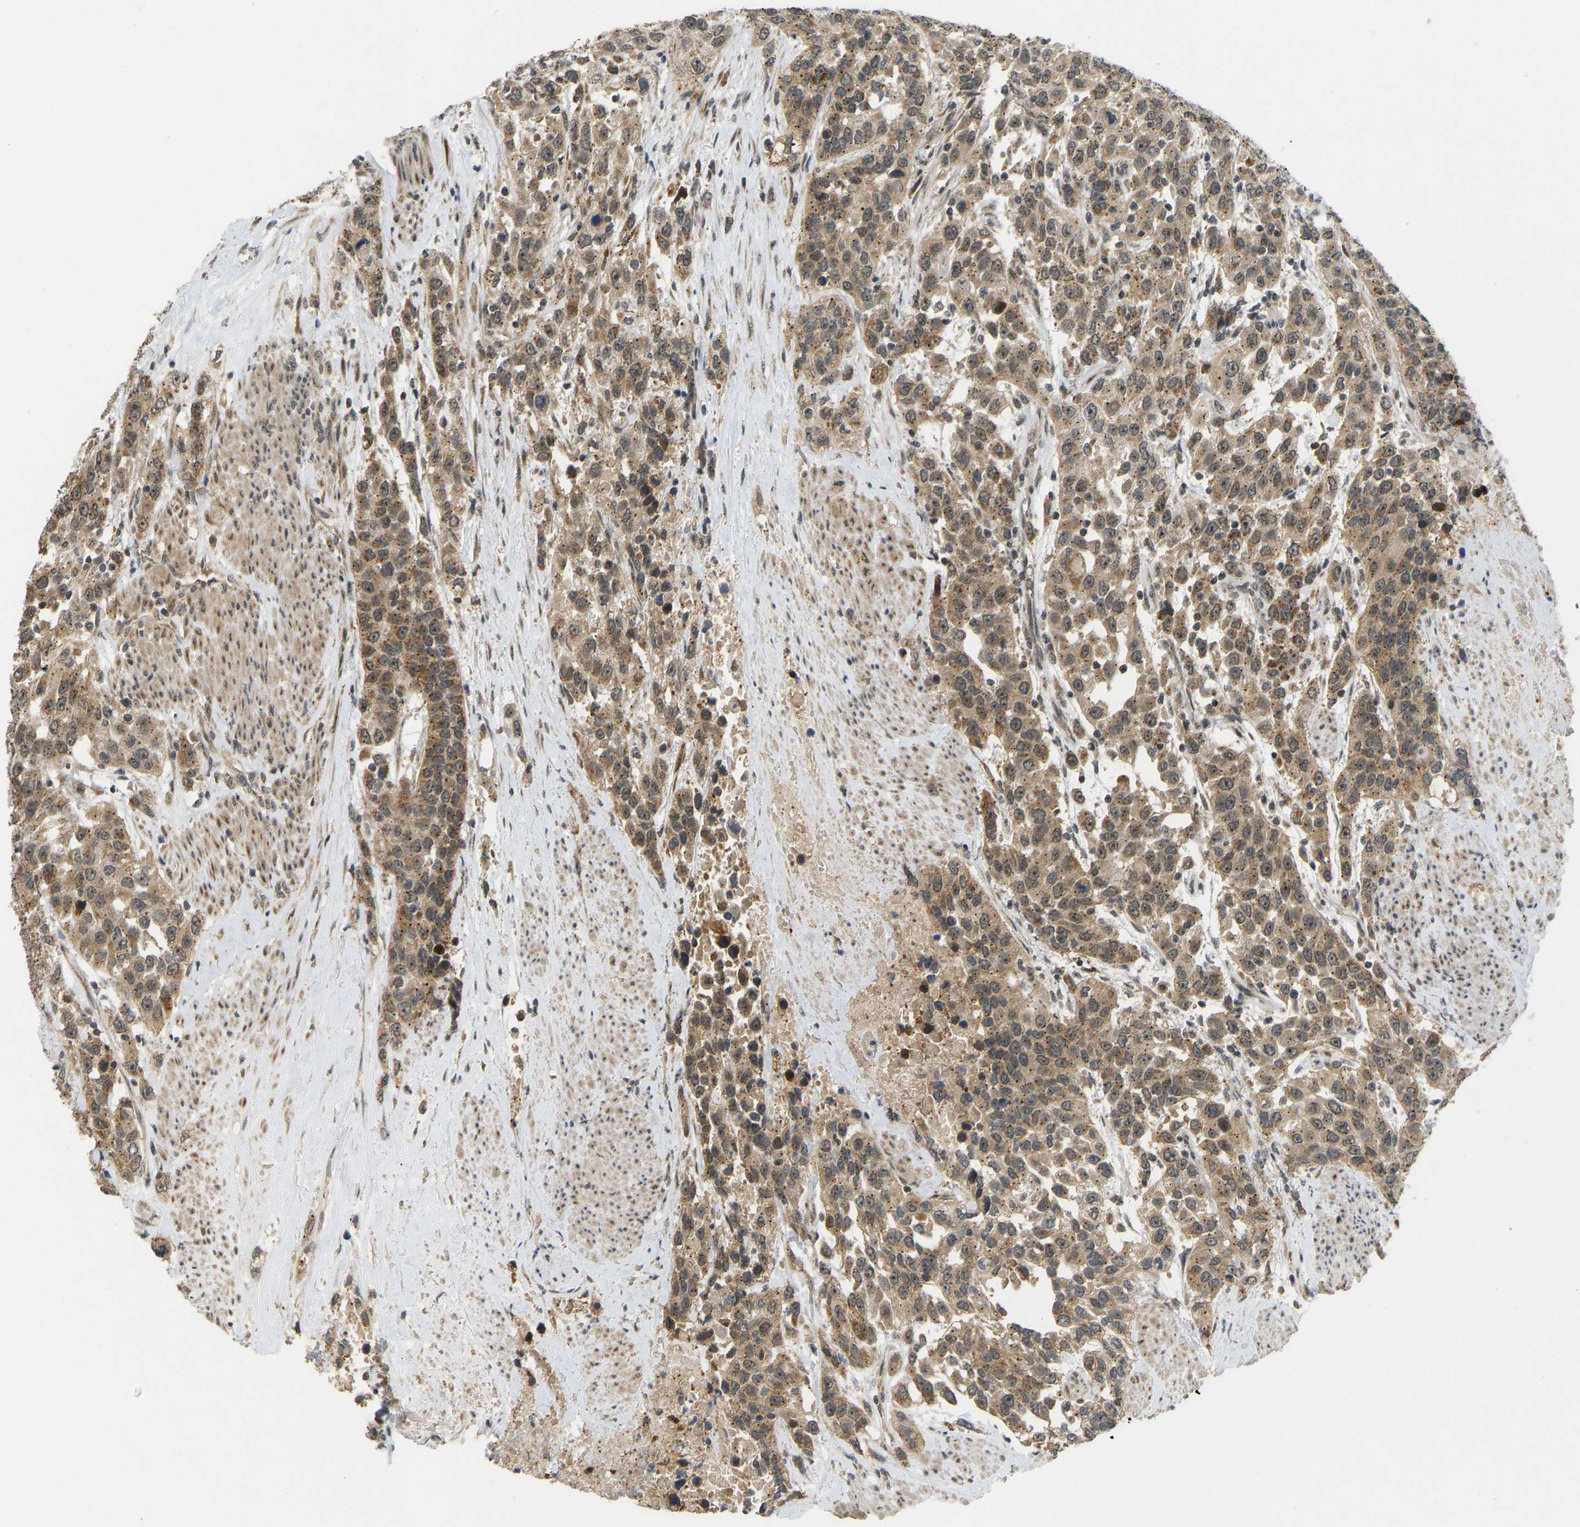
{"staining": {"intensity": "moderate", "quantity": ">75%", "location": "cytoplasmic/membranous"}, "tissue": "urothelial cancer", "cell_type": "Tumor cells", "image_type": "cancer", "snomed": [{"axis": "morphology", "description": "Urothelial carcinoma, High grade"}, {"axis": "topography", "description": "Urinary bladder"}], "caption": "Tumor cells display medium levels of moderate cytoplasmic/membranous staining in approximately >75% of cells in human urothelial cancer.", "gene": "ACADS", "patient": {"sex": "female", "age": 80}}